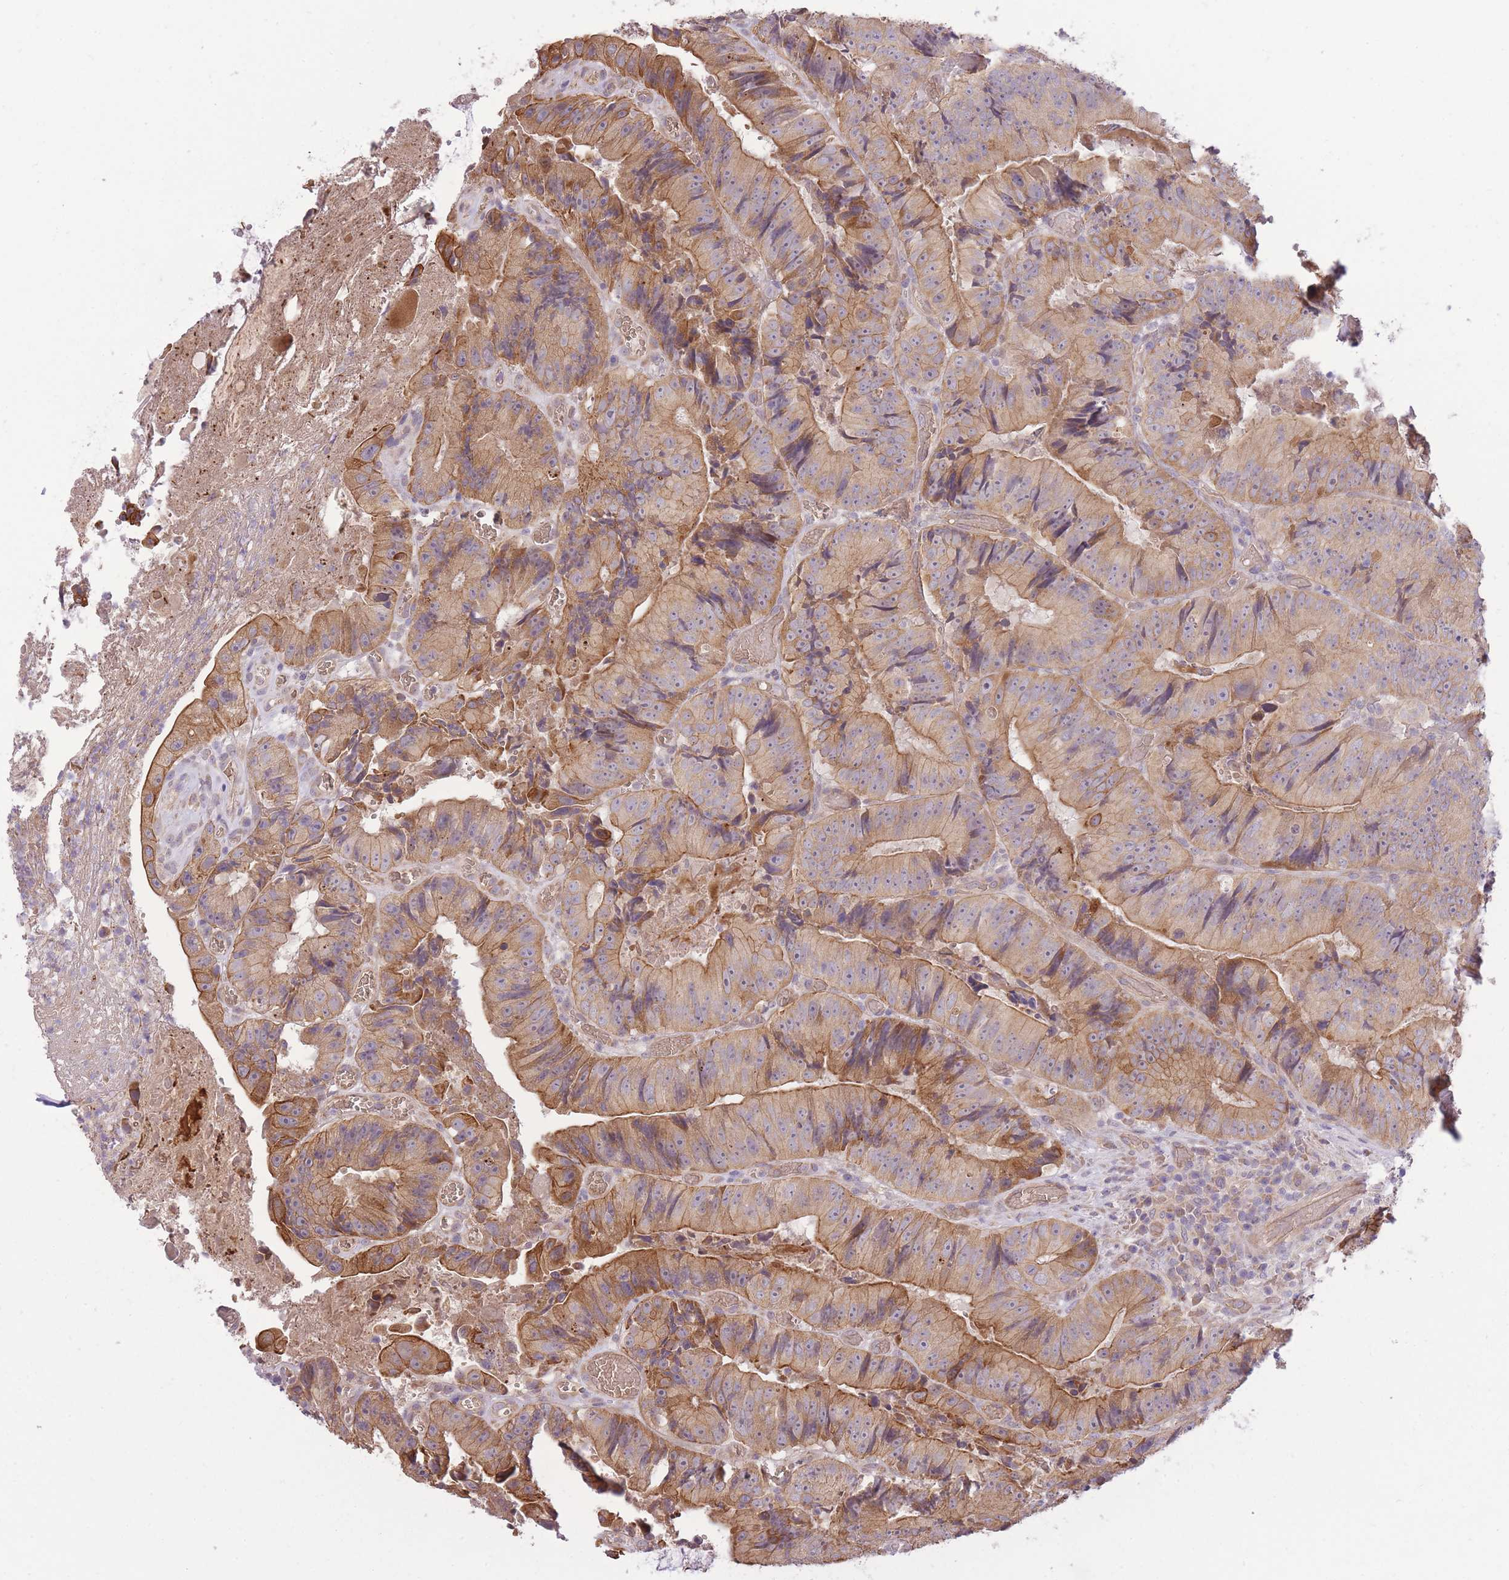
{"staining": {"intensity": "moderate", "quantity": ">75%", "location": "cytoplasmic/membranous"}, "tissue": "colorectal cancer", "cell_type": "Tumor cells", "image_type": "cancer", "snomed": [{"axis": "morphology", "description": "Adenocarcinoma, NOS"}, {"axis": "topography", "description": "Colon"}], "caption": "DAB (3,3'-diaminobenzidine) immunohistochemical staining of human adenocarcinoma (colorectal) displays moderate cytoplasmic/membranous protein expression in approximately >75% of tumor cells.", "gene": "REV1", "patient": {"sex": "female", "age": 86}}